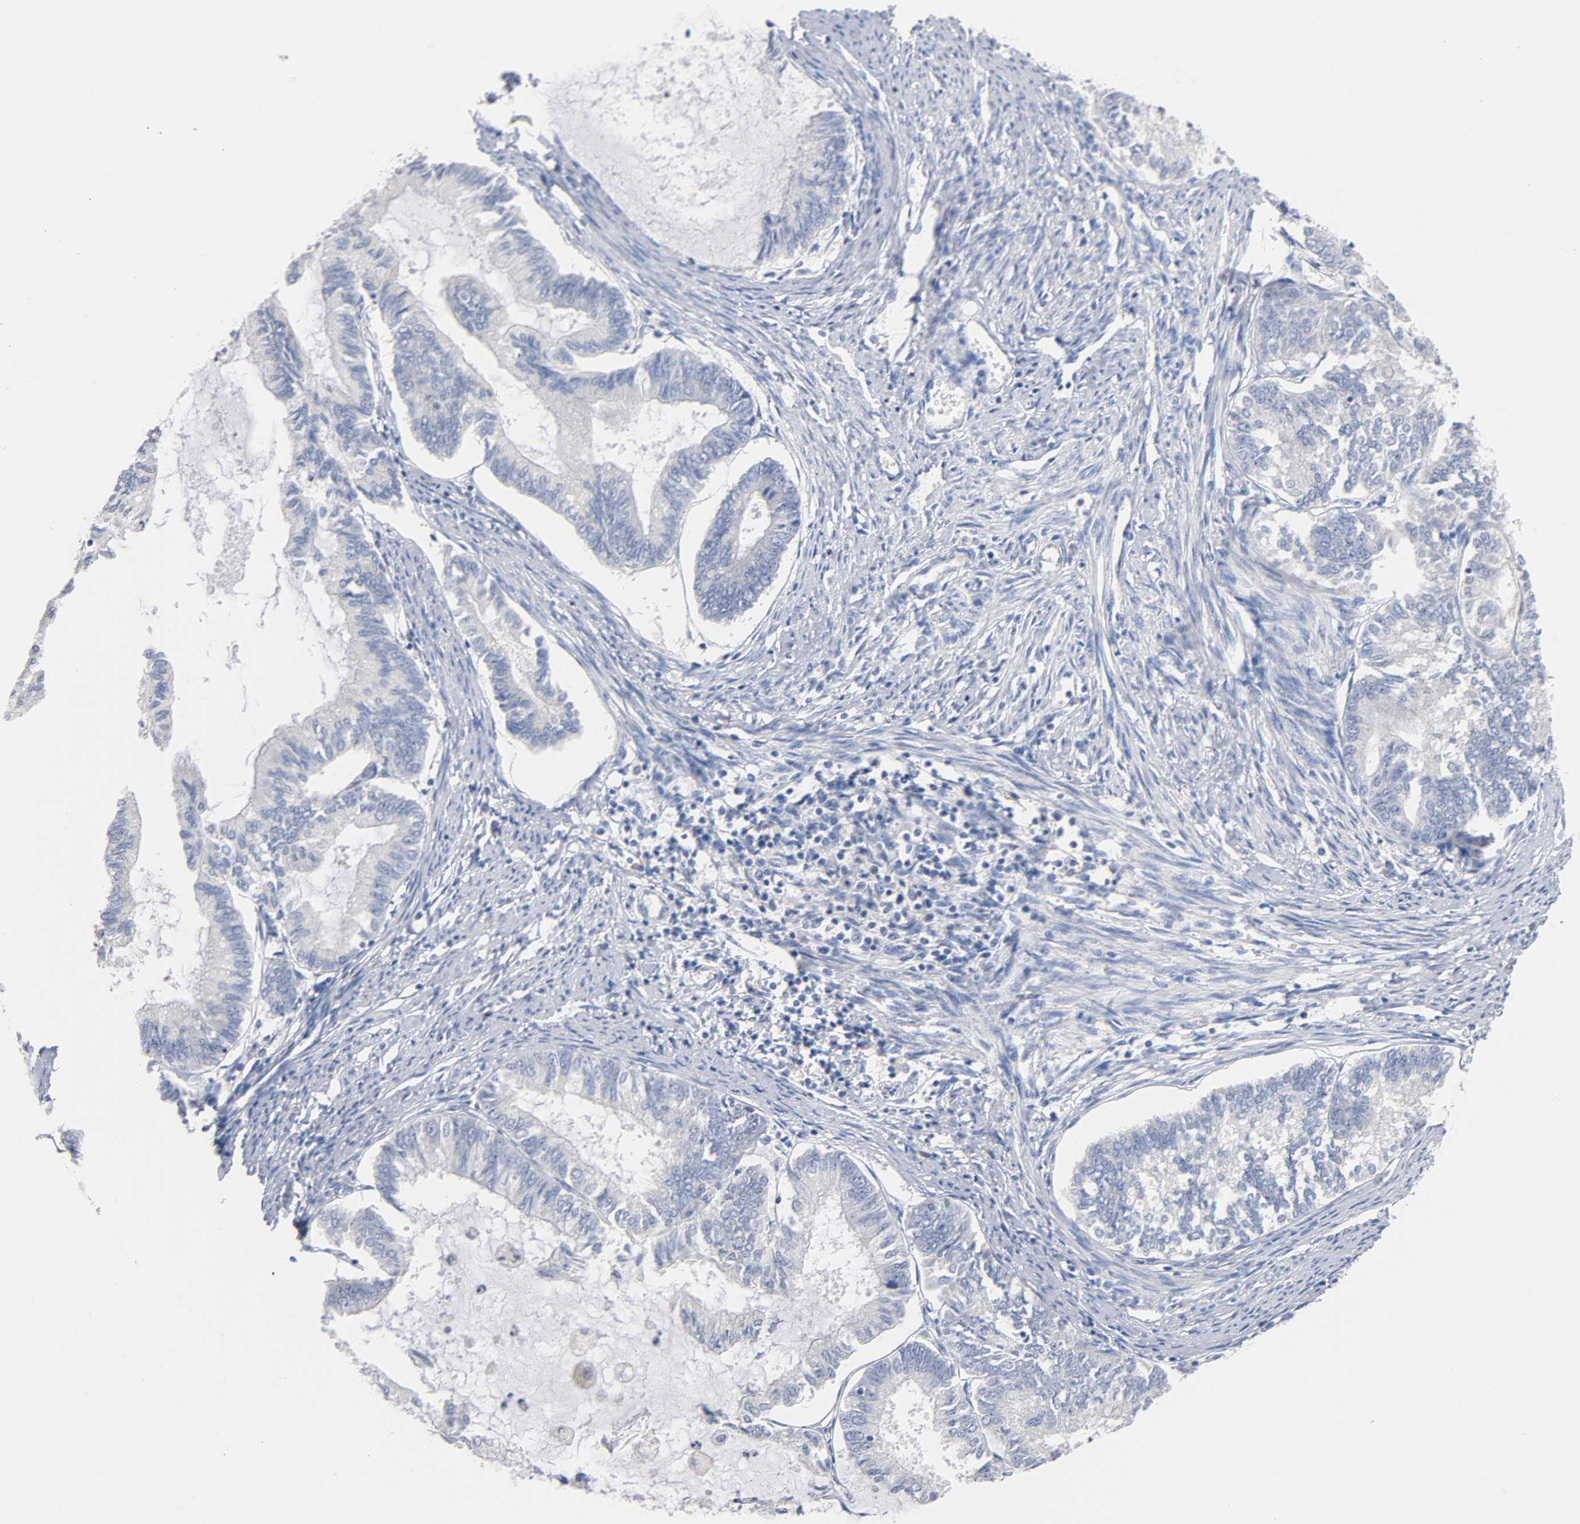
{"staining": {"intensity": "negative", "quantity": "none", "location": "none"}, "tissue": "endometrial cancer", "cell_type": "Tumor cells", "image_type": "cancer", "snomed": [{"axis": "morphology", "description": "Adenocarcinoma, NOS"}, {"axis": "topography", "description": "Endometrium"}], "caption": "Endometrial adenocarcinoma was stained to show a protein in brown. There is no significant expression in tumor cells. The staining was performed using DAB to visualize the protein expression in brown, while the nuclei were stained in blue with hematoxylin (Magnification: 20x).", "gene": "MALT1", "patient": {"sex": "female", "age": 86}}